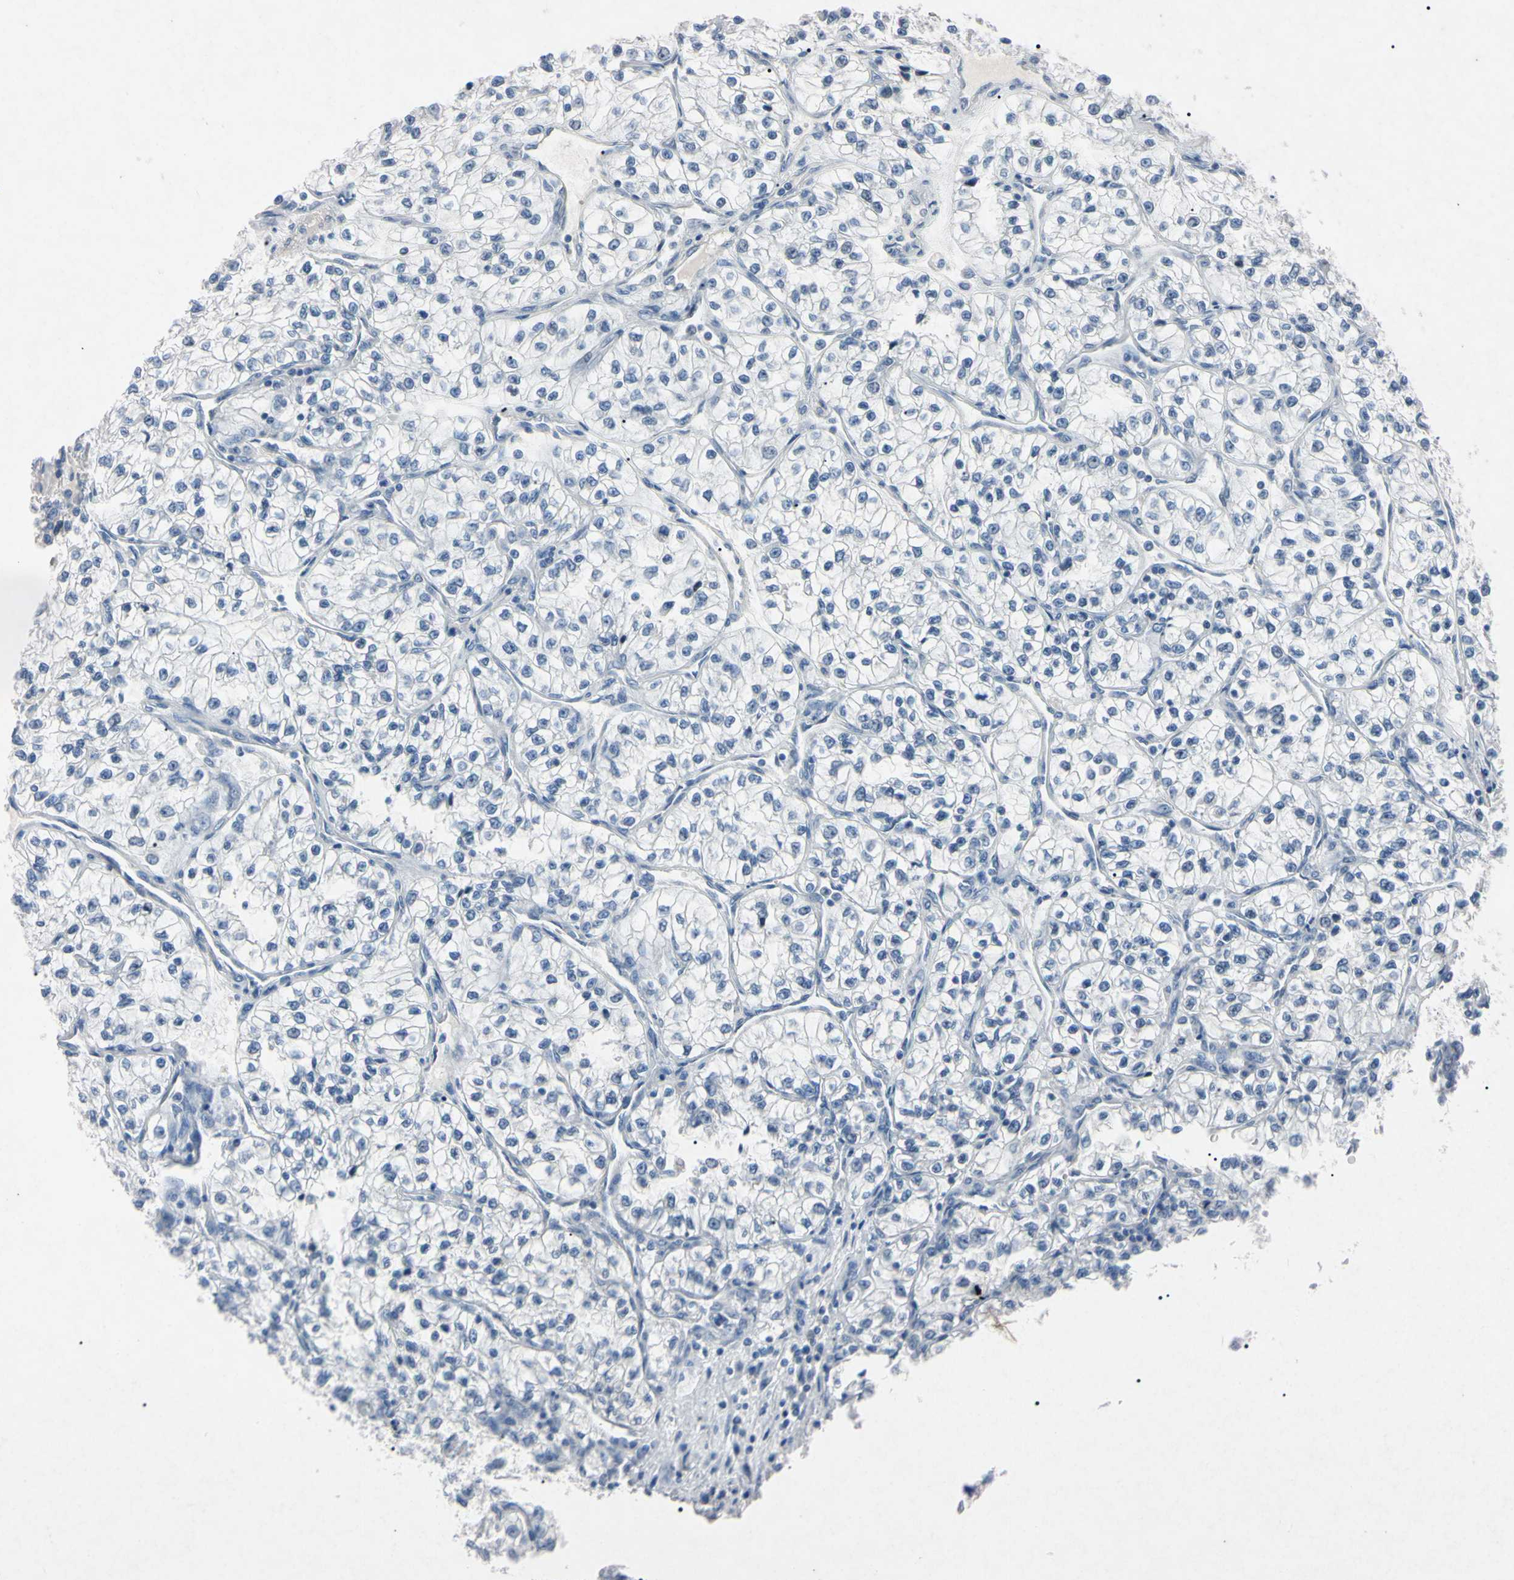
{"staining": {"intensity": "negative", "quantity": "none", "location": "none"}, "tissue": "renal cancer", "cell_type": "Tumor cells", "image_type": "cancer", "snomed": [{"axis": "morphology", "description": "Adenocarcinoma, NOS"}, {"axis": "topography", "description": "Kidney"}], "caption": "The histopathology image shows no staining of tumor cells in renal cancer (adenocarcinoma). (Immunohistochemistry, brightfield microscopy, high magnification).", "gene": "ELN", "patient": {"sex": "female", "age": 57}}